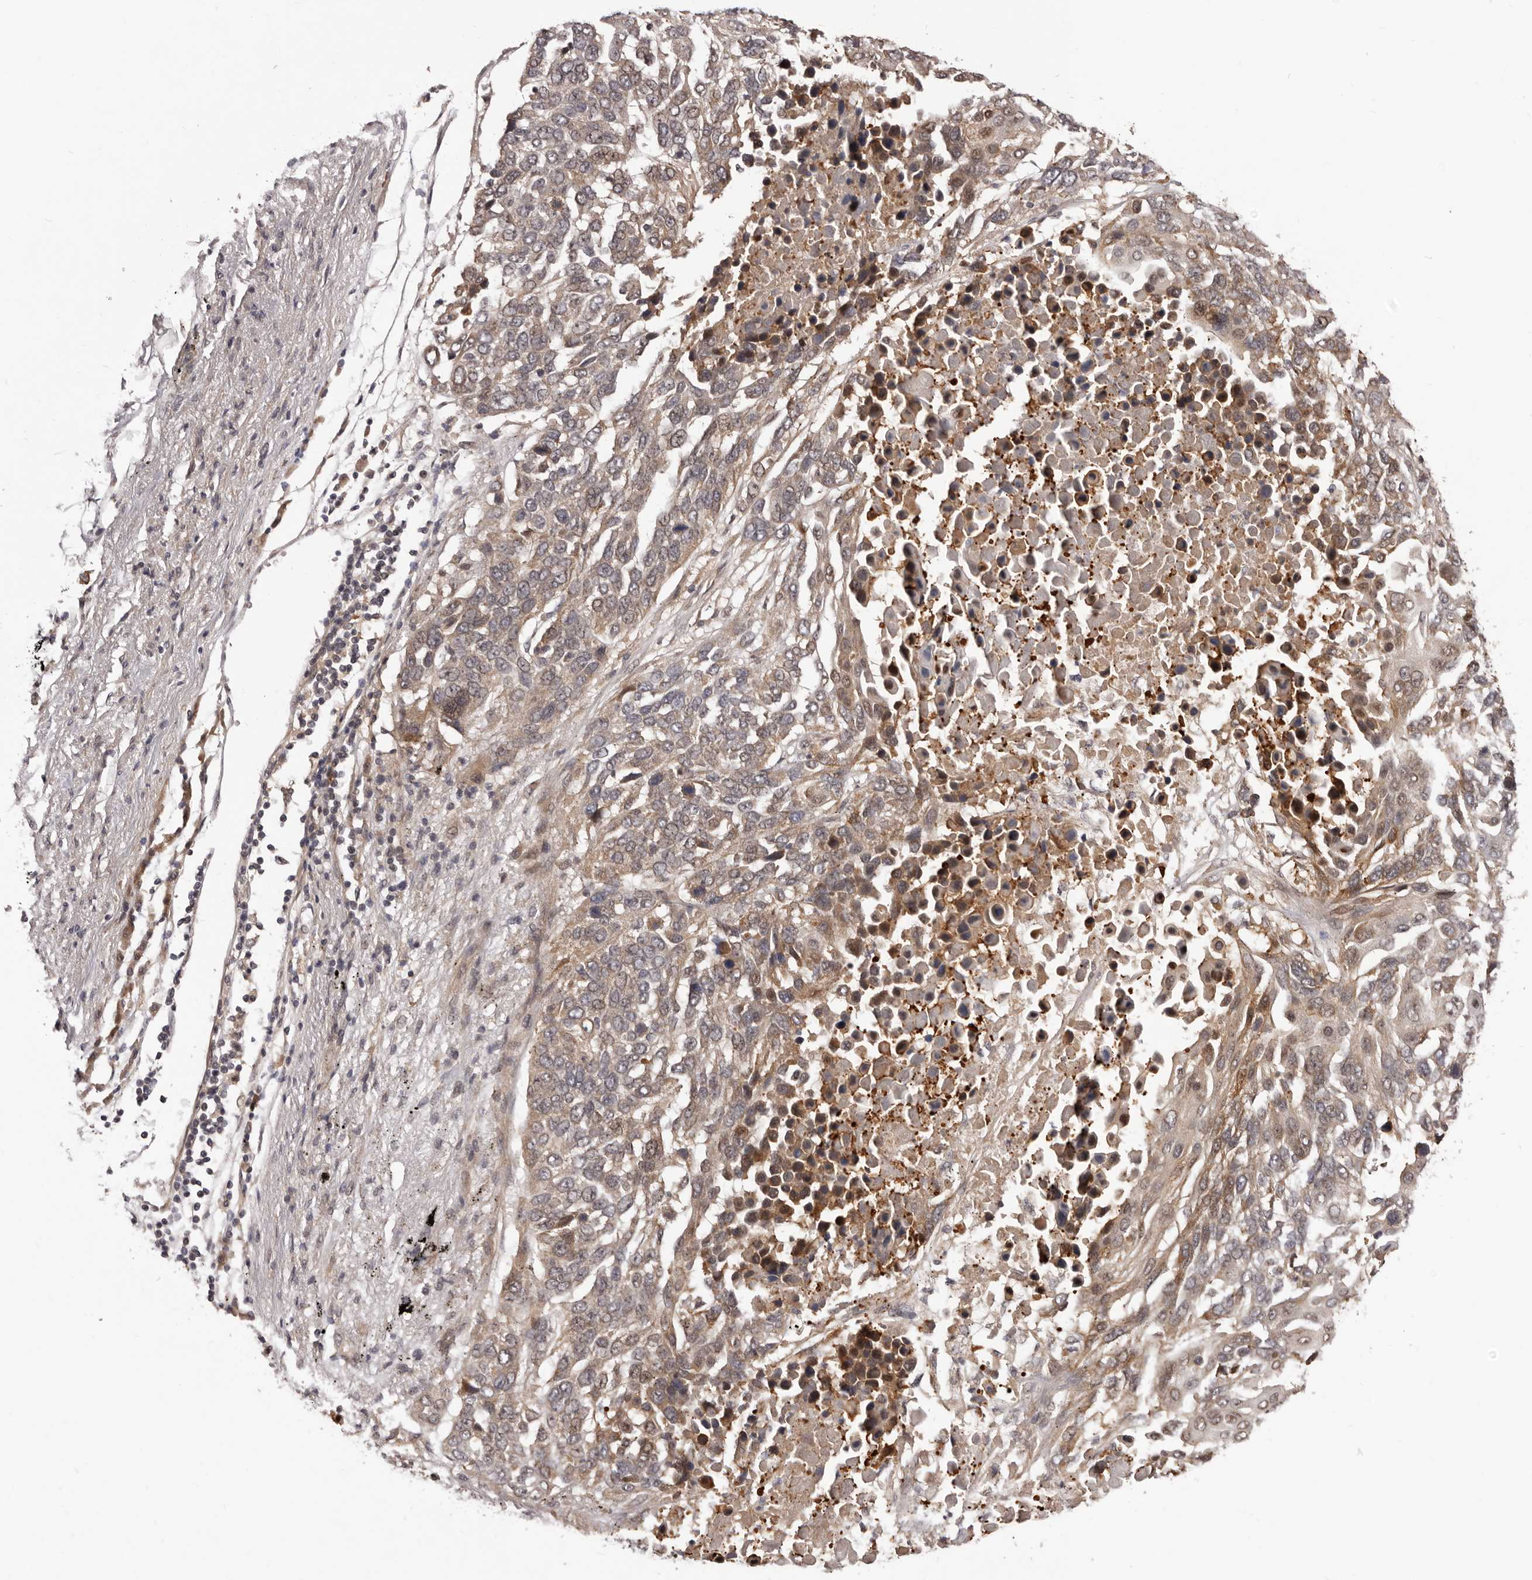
{"staining": {"intensity": "weak", "quantity": ">75%", "location": "cytoplasmic/membranous"}, "tissue": "lung cancer", "cell_type": "Tumor cells", "image_type": "cancer", "snomed": [{"axis": "morphology", "description": "Squamous cell carcinoma, NOS"}, {"axis": "topography", "description": "Lung"}], "caption": "This is an image of immunohistochemistry (IHC) staining of lung squamous cell carcinoma, which shows weak positivity in the cytoplasmic/membranous of tumor cells.", "gene": "MDP1", "patient": {"sex": "male", "age": 66}}